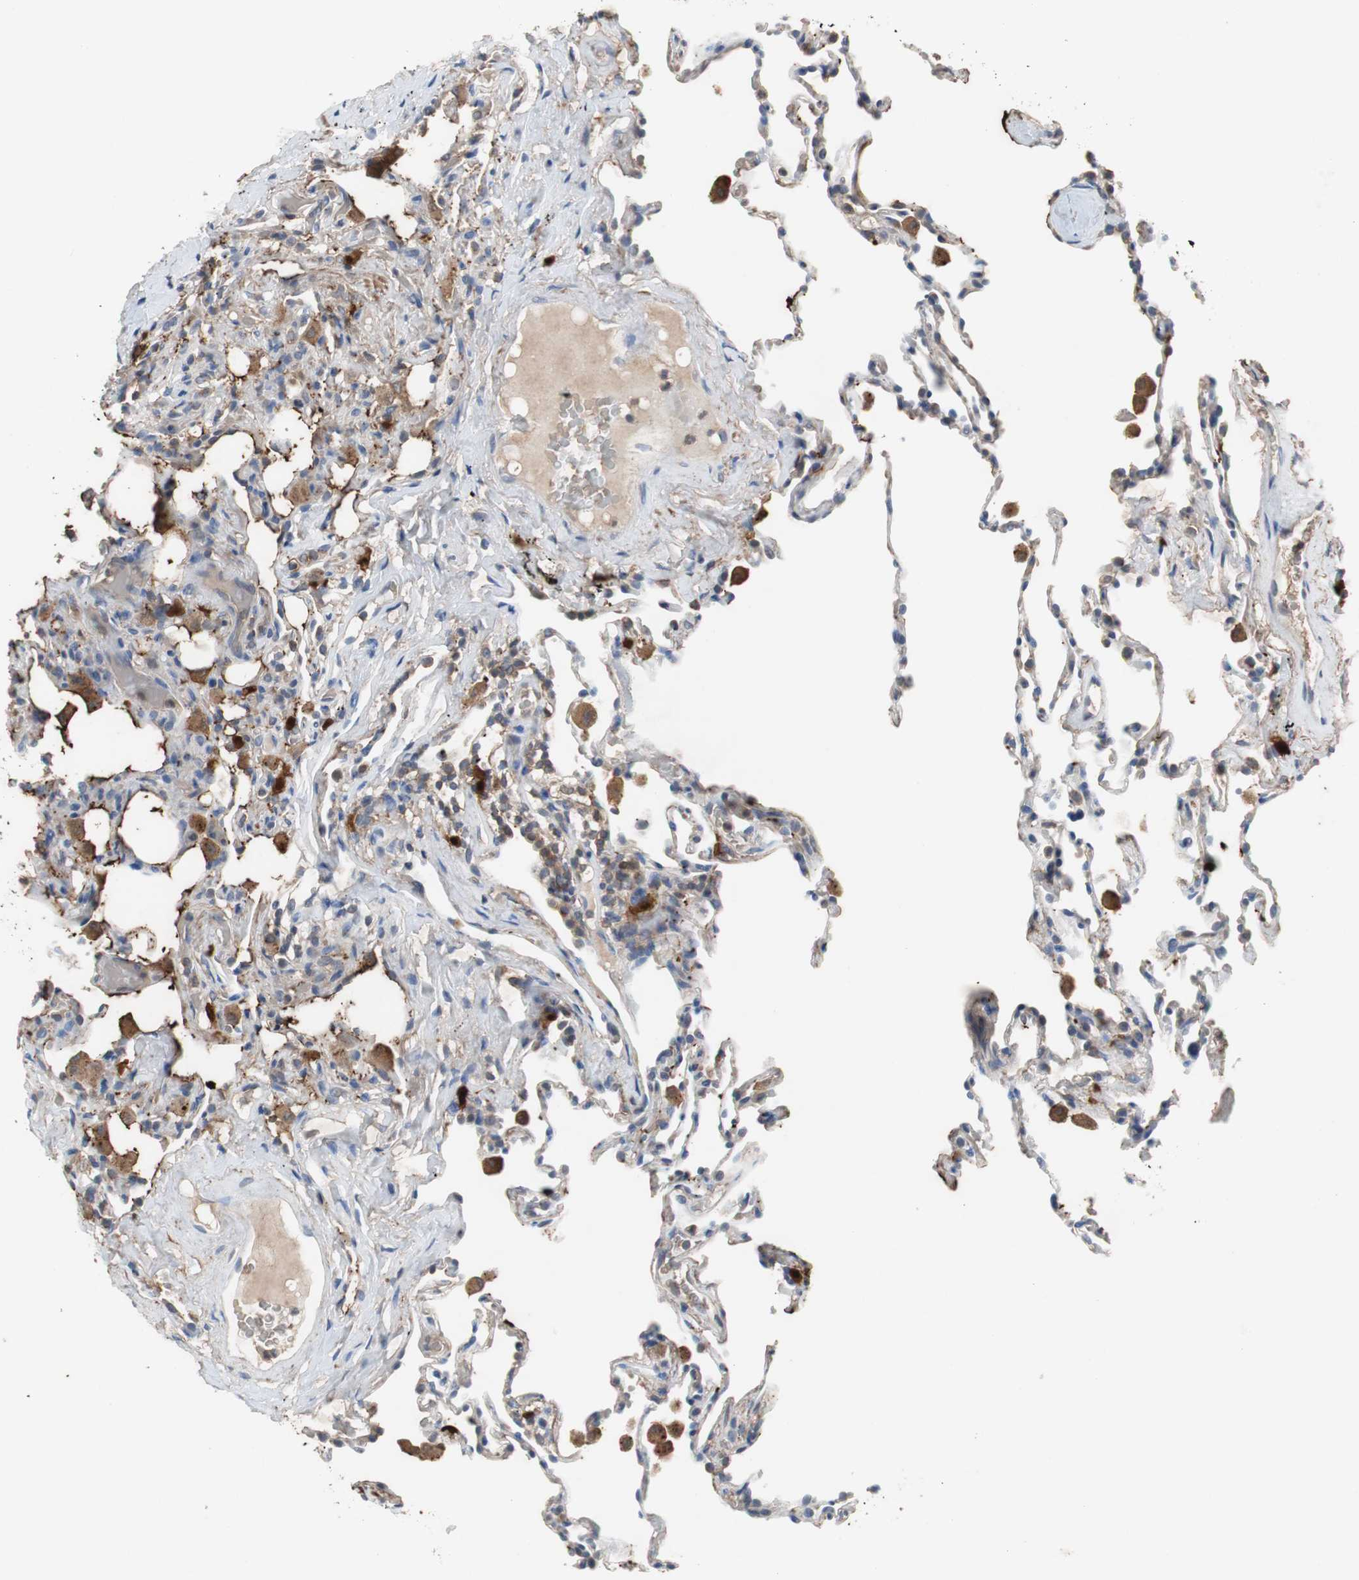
{"staining": {"intensity": "negative", "quantity": "none", "location": "none"}, "tissue": "lung", "cell_type": "Alveolar cells", "image_type": "normal", "snomed": [{"axis": "morphology", "description": "Normal tissue, NOS"}, {"axis": "morphology", "description": "Soft tissue tumor metastatic"}, {"axis": "topography", "description": "Lung"}], "caption": "The photomicrograph displays no significant positivity in alveolar cells of lung.", "gene": "CALB2", "patient": {"sex": "male", "age": 59}}